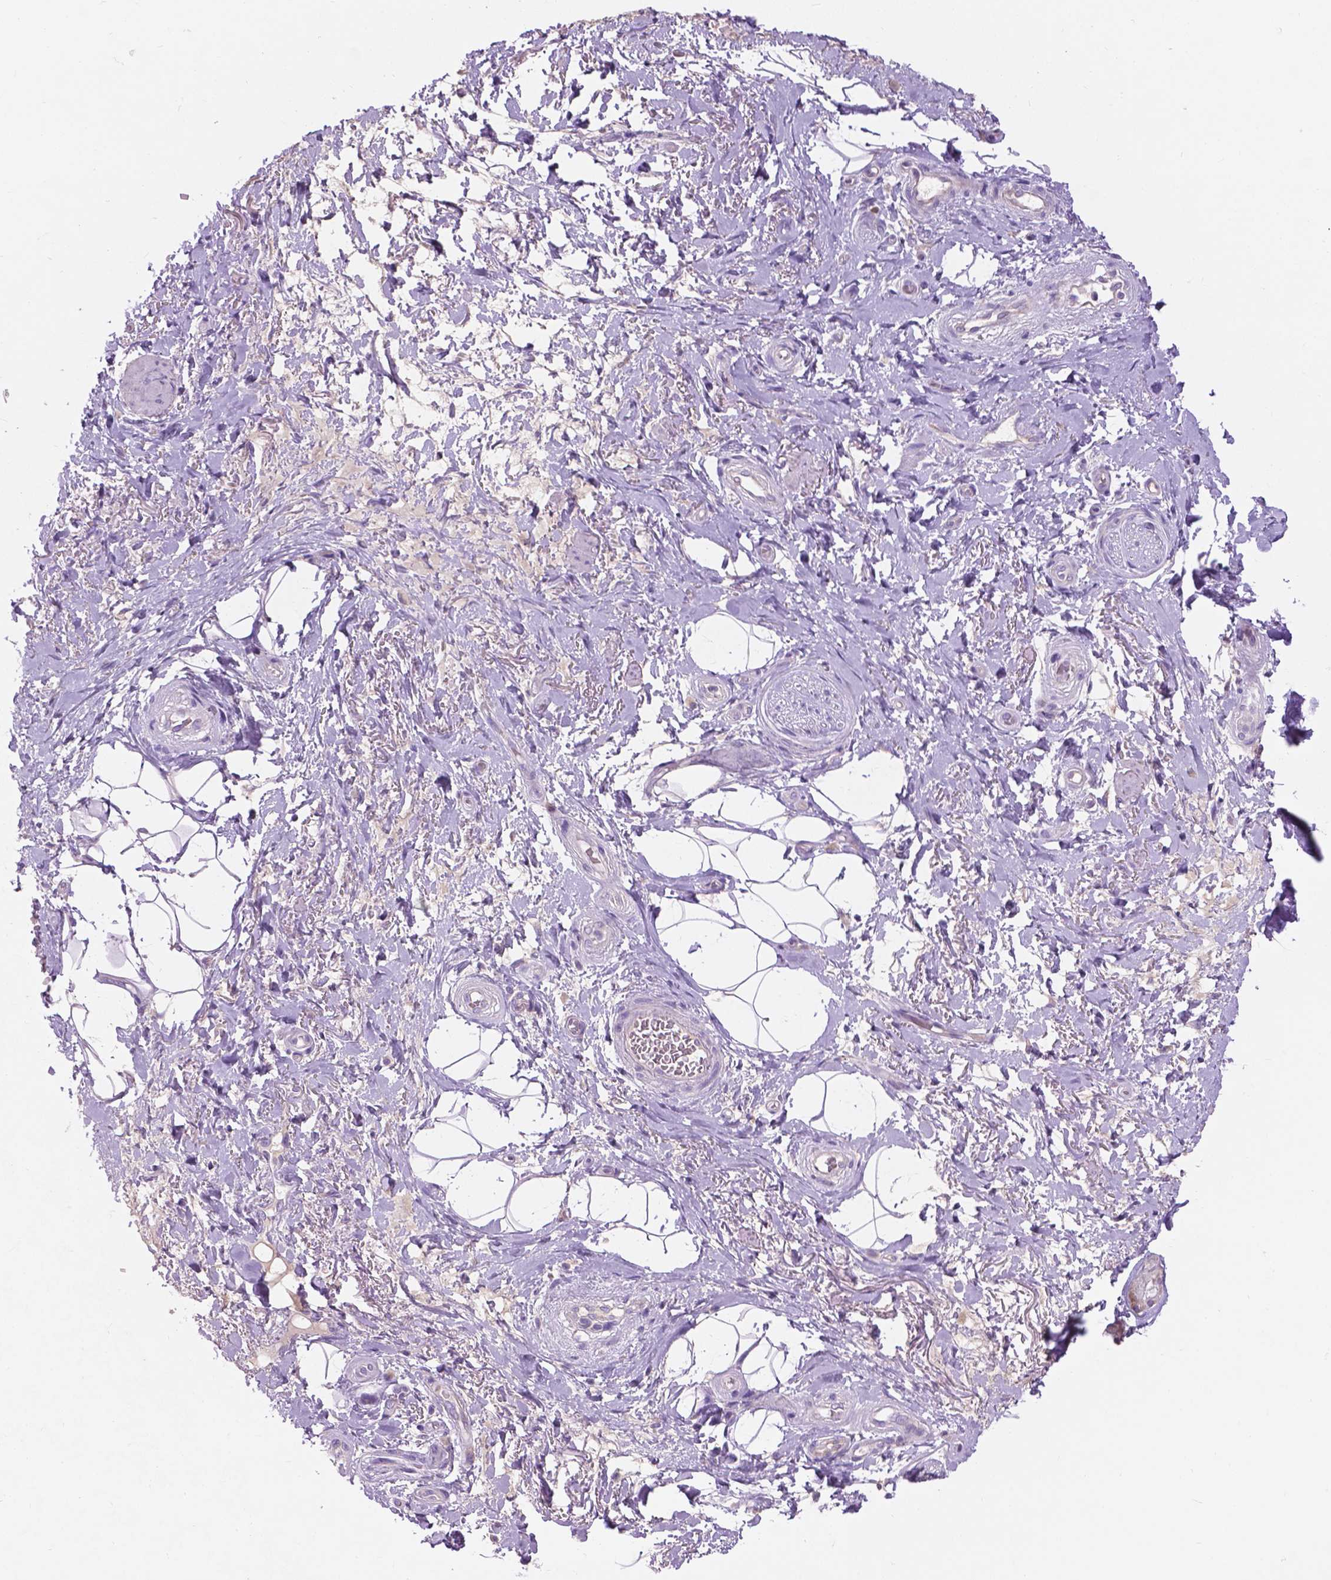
{"staining": {"intensity": "negative", "quantity": "none", "location": "none"}, "tissue": "adipose tissue", "cell_type": "Adipocytes", "image_type": "normal", "snomed": [{"axis": "morphology", "description": "Normal tissue, NOS"}, {"axis": "topography", "description": "Anal"}, {"axis": "topography", "description": "Peripheral nerve tissue"}], "caption": "Micrograph shows no significant protein positivity in adipocytes of unremarkable adipose tissue.", "gene": "NOXO1", "patient": {"sex": "male", "age": 53}}